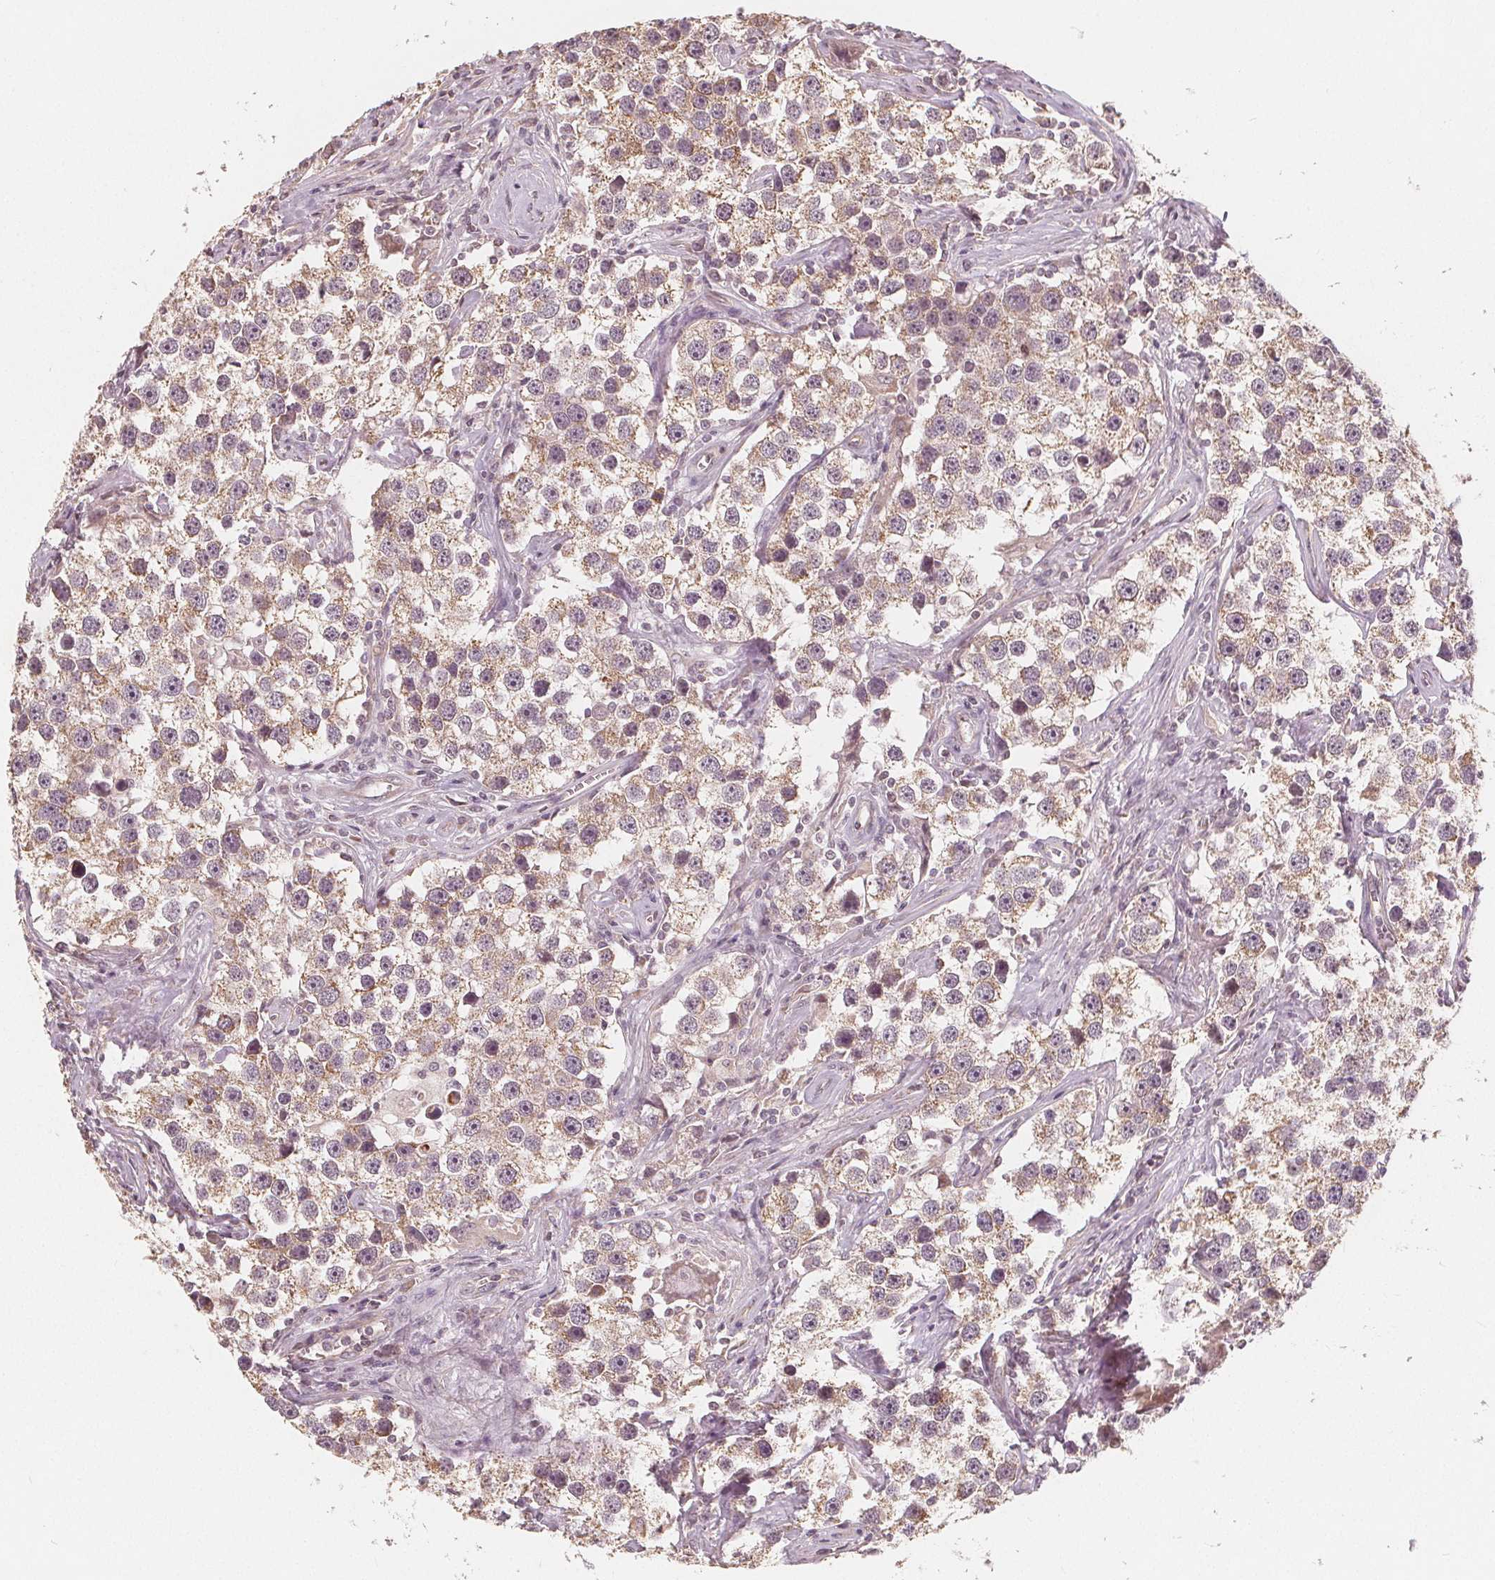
{"staining": {"intensity": "moderate", "quantity": "25%-75%", "location": "cytoplasmic/membranous"}, "tissue": "testis cancer", "cell_type": "Tumor cells", "image_type": "cancer", "snomed": [{"axis": "morphology", "description": "Seminoma, NOS"}, {"axis": "topography", "description": "Testis"}], "caption": "Human seminoma (testis) stained for a protein (brown) shows moderate cytoplasmic/membranous positive positivity in approximately 25%-75% of tumor cells.", "gene": "PEX26", "patient": {"sex": "male", "age": 49}}